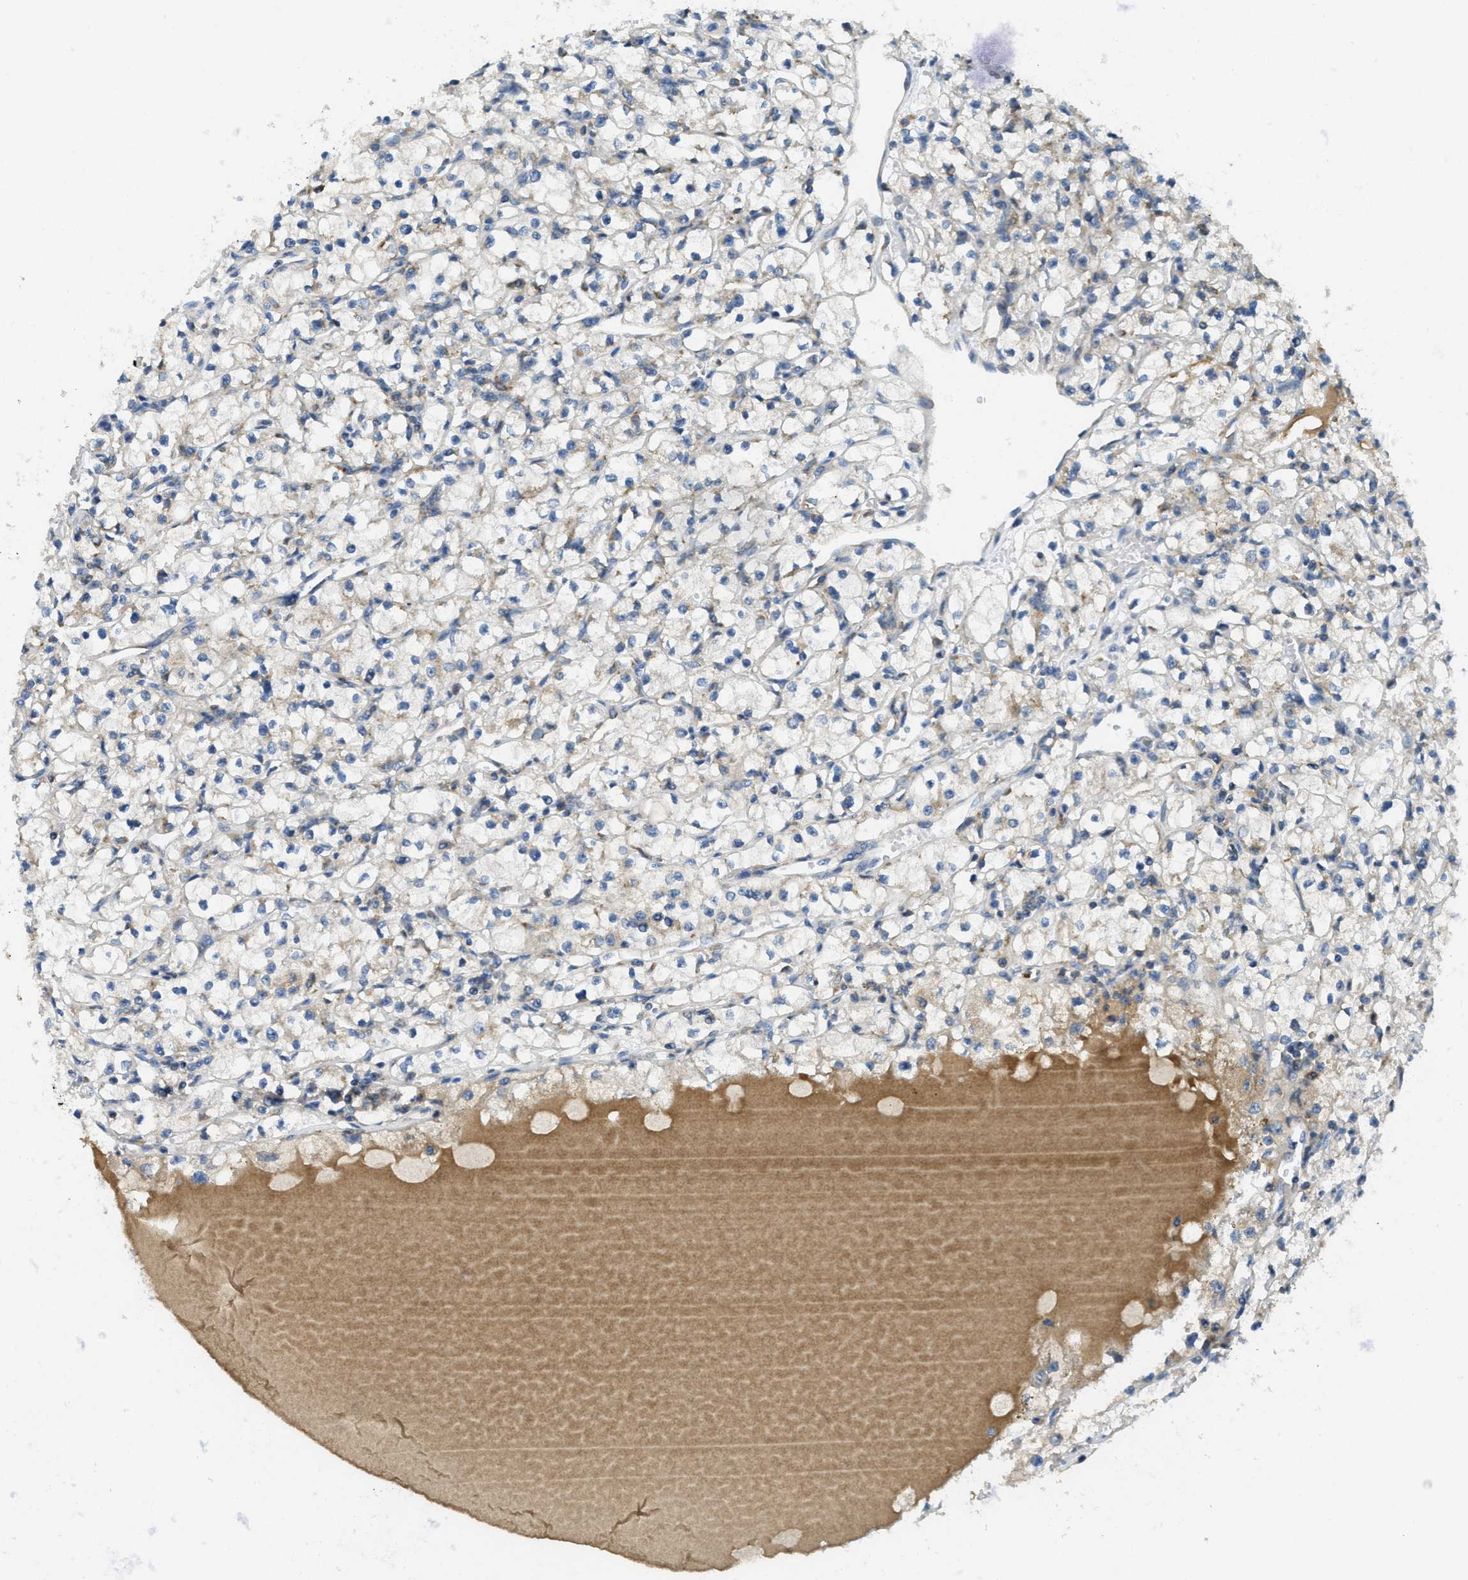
{"staining": {"intensity": "negative", "quantity": "none", "location": "none"}, "tissue": "renal cancer", "cell_type": "Tumor cells", "image_type": "cancer", "snomed": [{"axis": "morphology", "description": "Adenocarcinoma, NOS"}, {"axis": "topography", "description": "Kidney"}], "caption": "Immunohistochemical staining of adenocarcinoma (renal) displays no significant positivity in tumor cells.", "gene": "SSR1", "patient": {"sex": "male", "age": 56}}